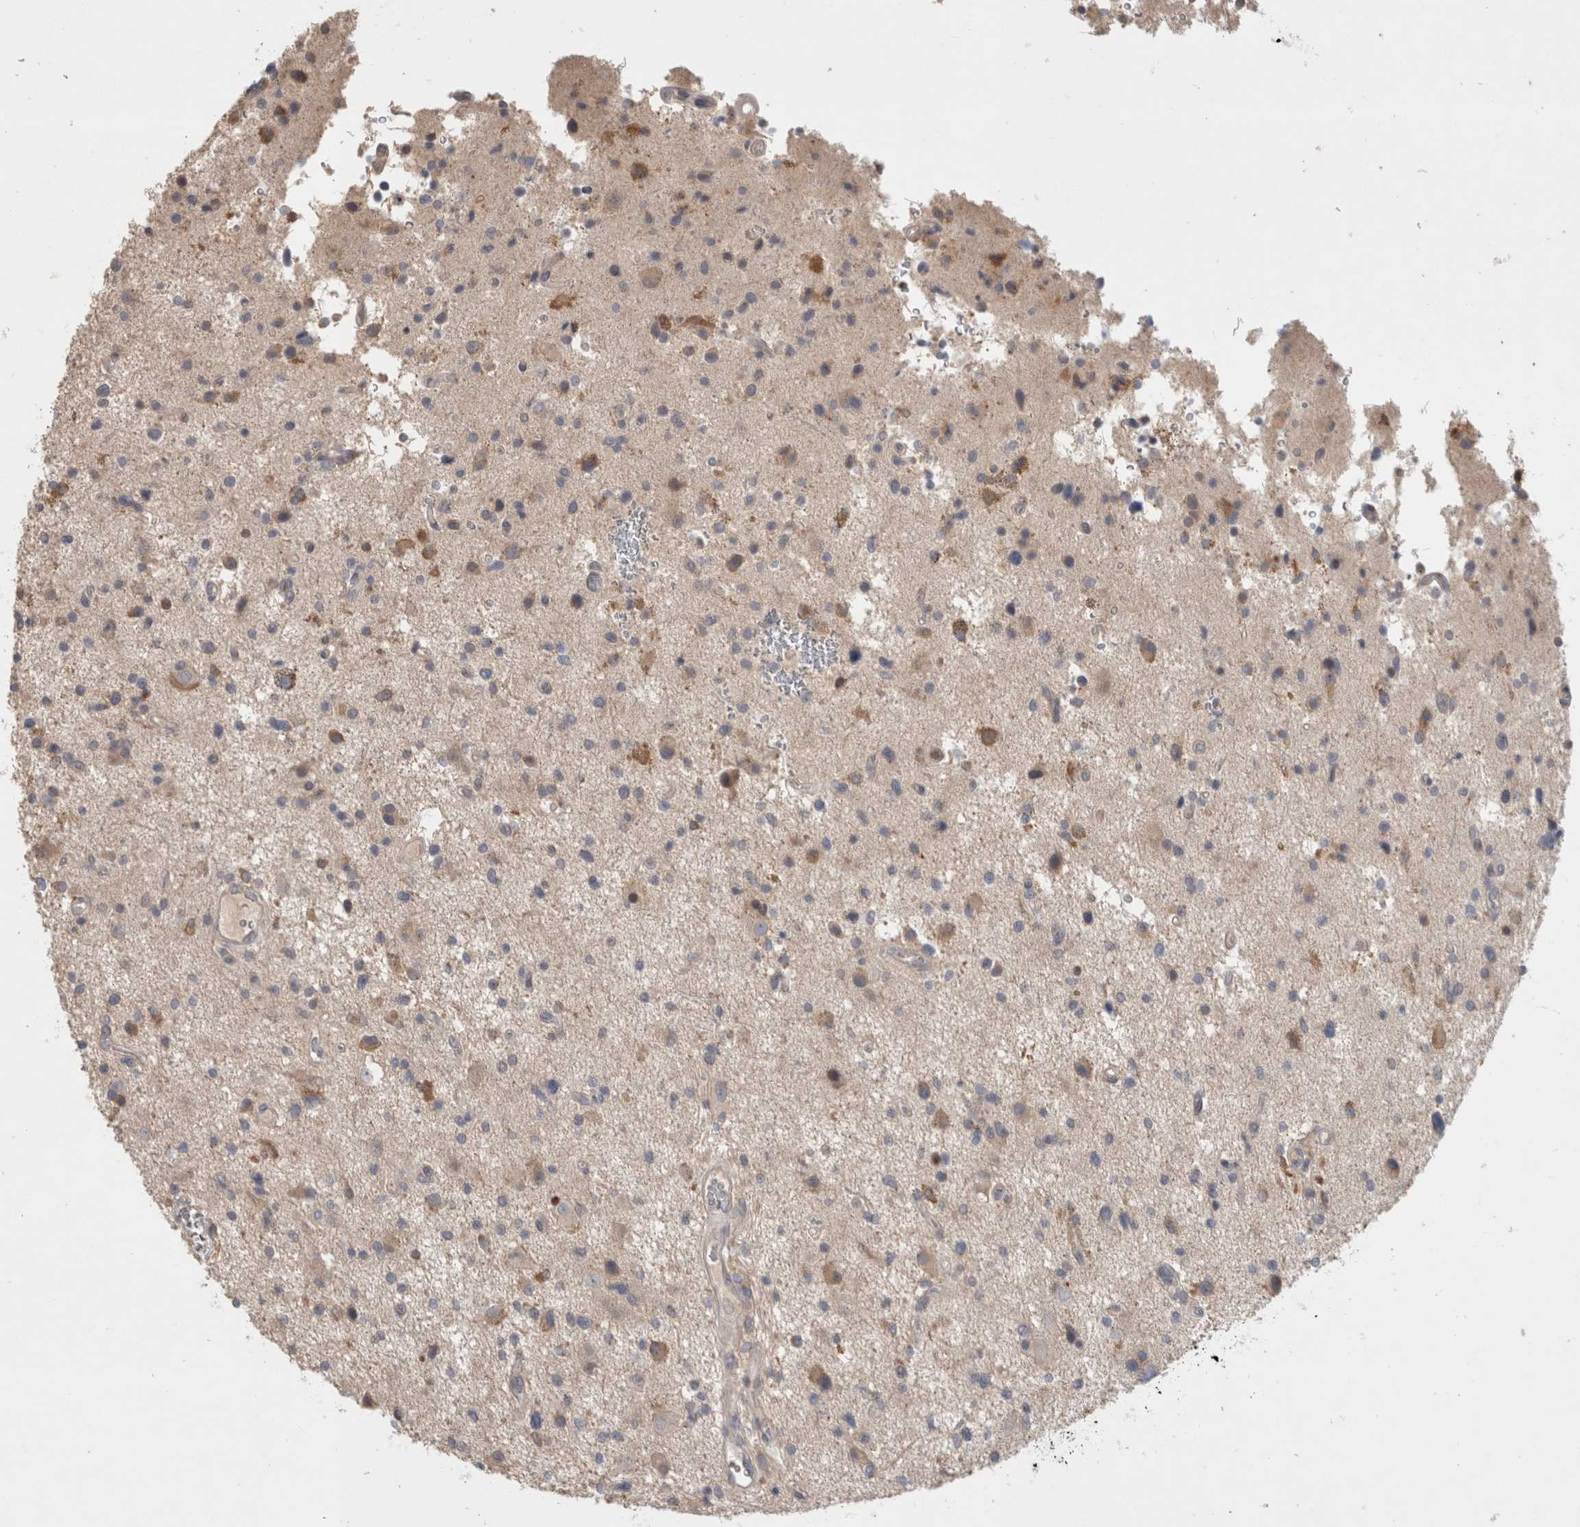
{"staining": {"intensity": "moderate", "quantity": "<25%", "location": "cytoplasmic/membranous"}, "tissue": "glioma", "cell_type": "Tumor cells", "image_type": "cancer", "snomed": [{"axis": "morphology", "description": "Glioma, malignant, High grade"}, {"axis": "topography", "description": "Brain"}], "caption": "Immunohistochemistry histopathology image of neoplastic tissue: glioma stained using immunohistochemistry (IHC) exhibits low levels of moderate protein expression localized specifically in the cytoplasmic/membranous of tumor cells, appearing as a cytoplasmic/membranous brown color.", "gene": "GFRA2", "patient": {"sex": "male", "age": 33}}